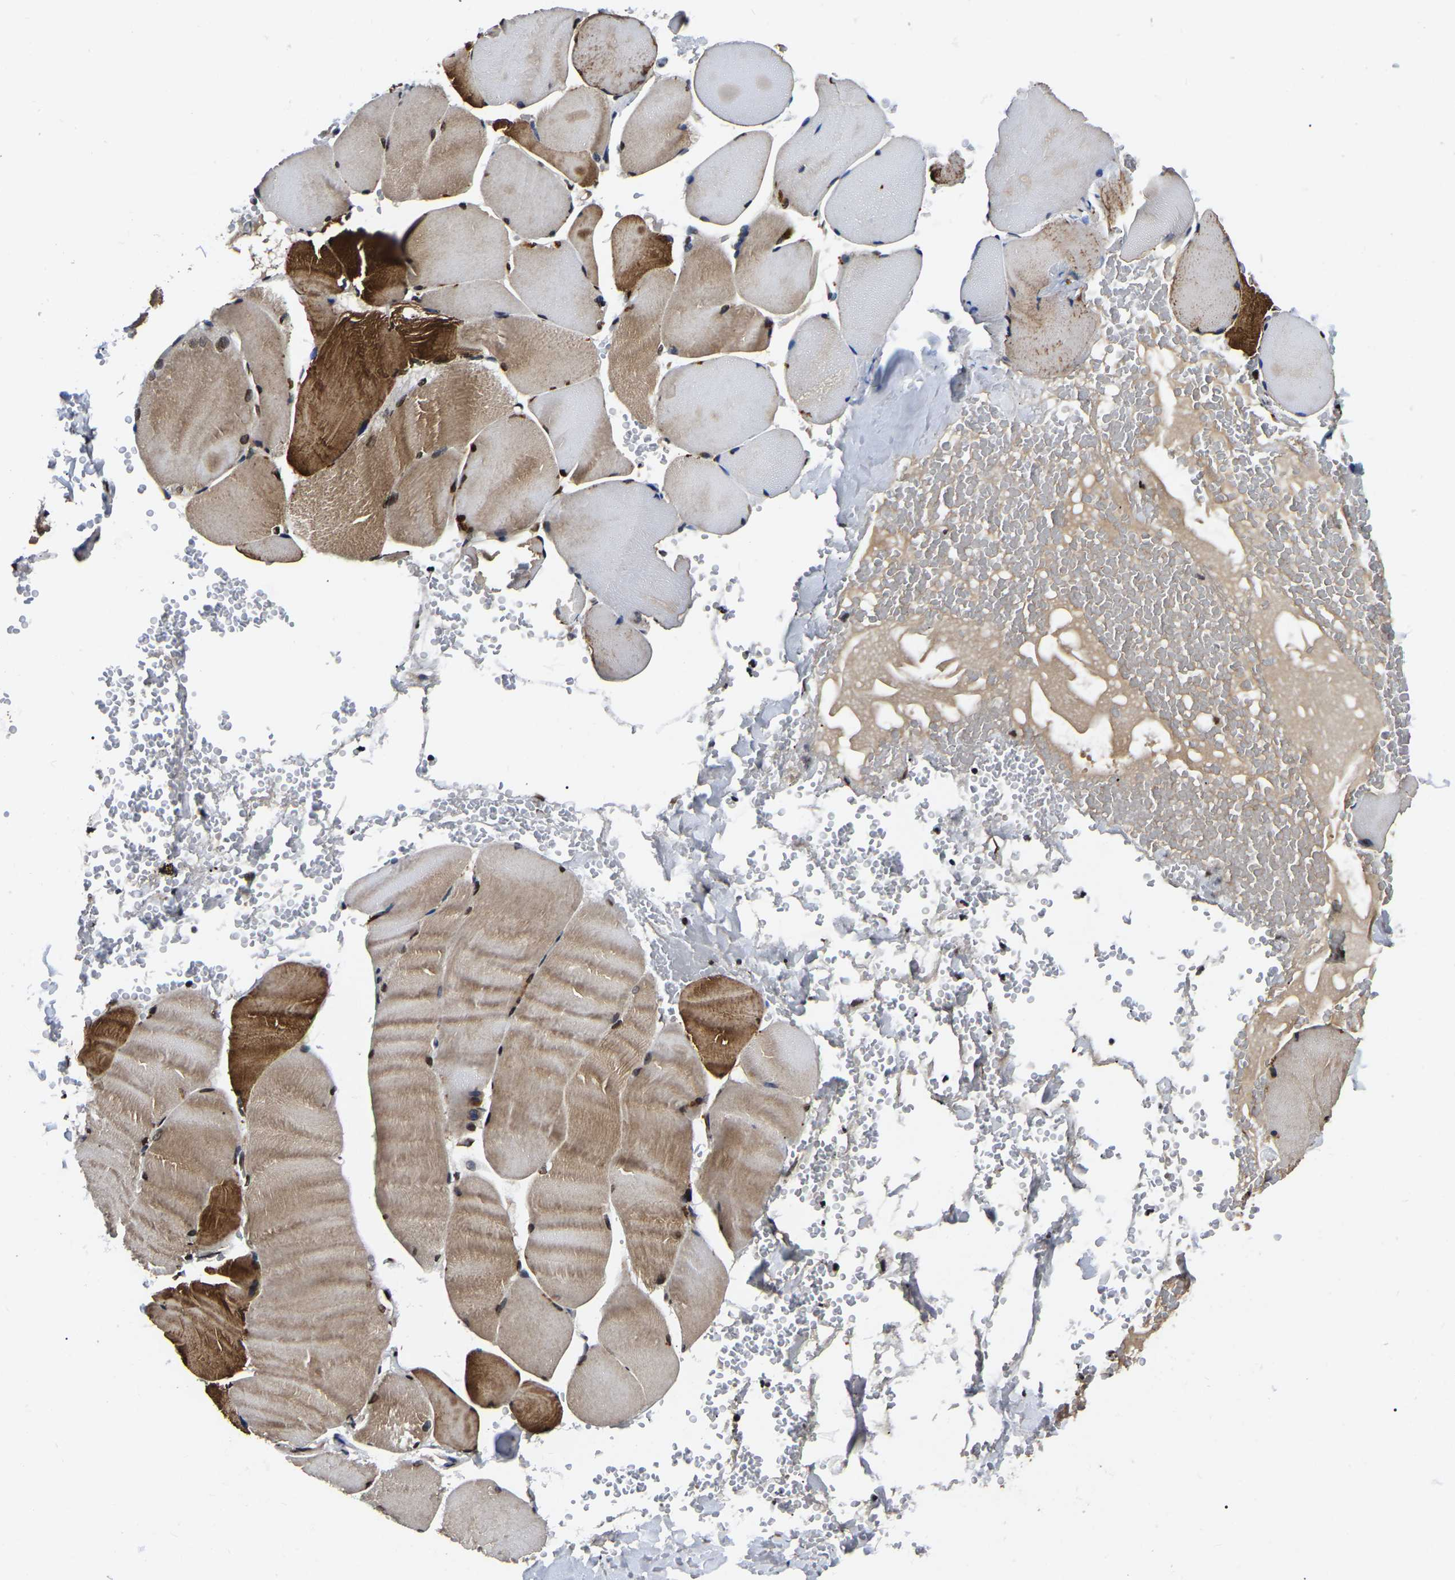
{"staining": {"intensity": "strong", "quantity": "25%-75%", "location": "cytoplasmic/membranous,nuclear"}, "tissue": "skeletal muscle", "cell_type": "Myocytes", "image_type": "normal", "snomed": [{"axis": "morphology", "description": "Normal tissue, NOS"}, {"axis": "topography", "description": "Skin"}, {"axis": "topography", "description": "Skeletal muscle"}], "caption": "This image shows immunohistochemistry (IHC) staining of unremarkable skeletal muscle, with high strong cytoplasmic/membranous,nuclear expression in about 25%-75% of myocytes.", "gene": "TRIM35", "patient": {"sex": "male", "age": 83}}